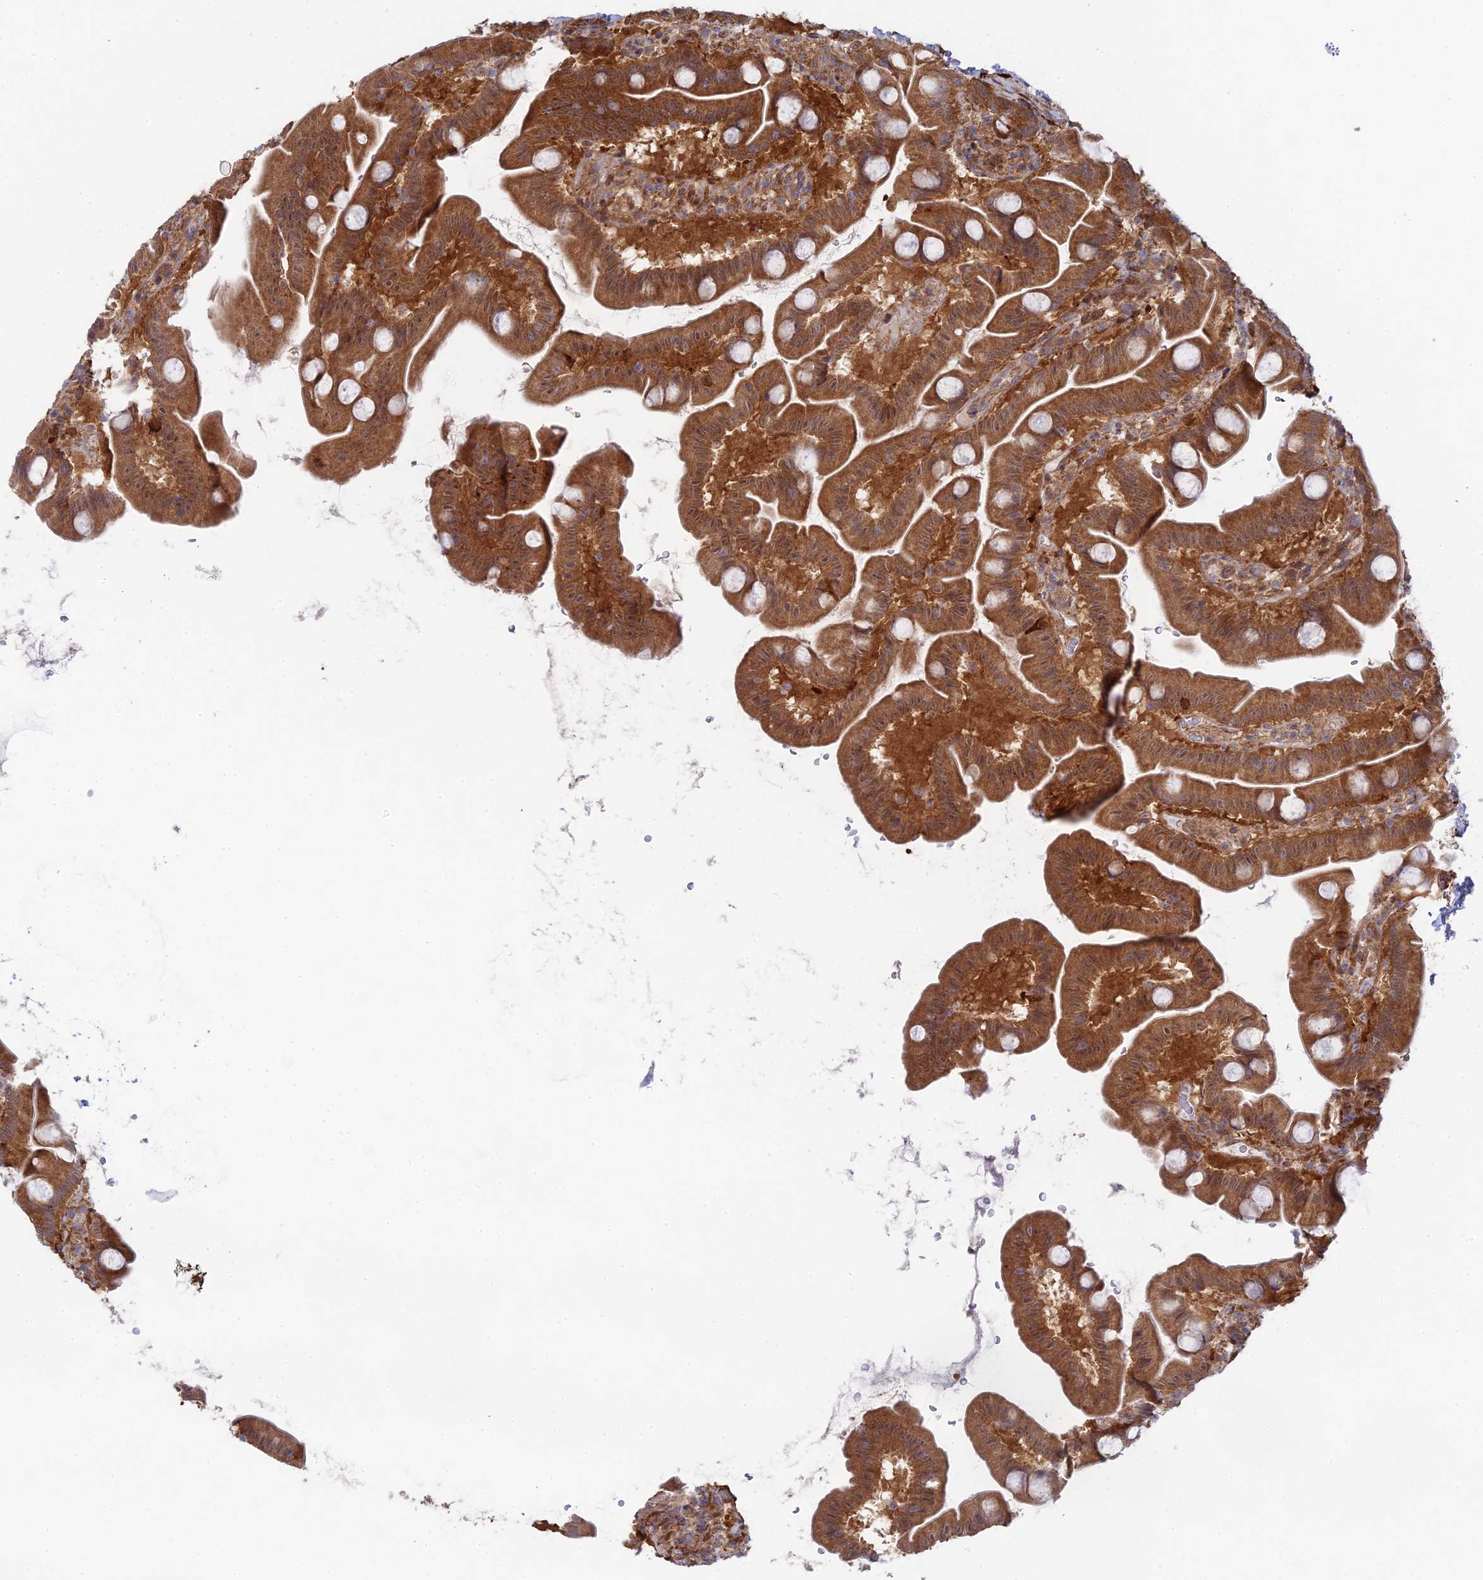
{"staining": {"intensity": "moderate", "quantity": ">75%", "location": "cytoplasmic/membranous"}, "tissue": "small intestine", "cell_type": "Glandular cells", "image_type": "normal", "snomed": [{"axis": "morphology", "description": "Normal tissue, NOS"}, {"axis": "topography", "description": "Small intestine"}], "caption": "Protein expression analysis of benign small intestine exhibits moderate cytoplasmic/membranous staining in about >75% of glandular cells. The protein of interest is shown in brown color, while the nuclei are stained blue.", "gene": "INCA1", "patient": {"sex": "female", "age": 68}}